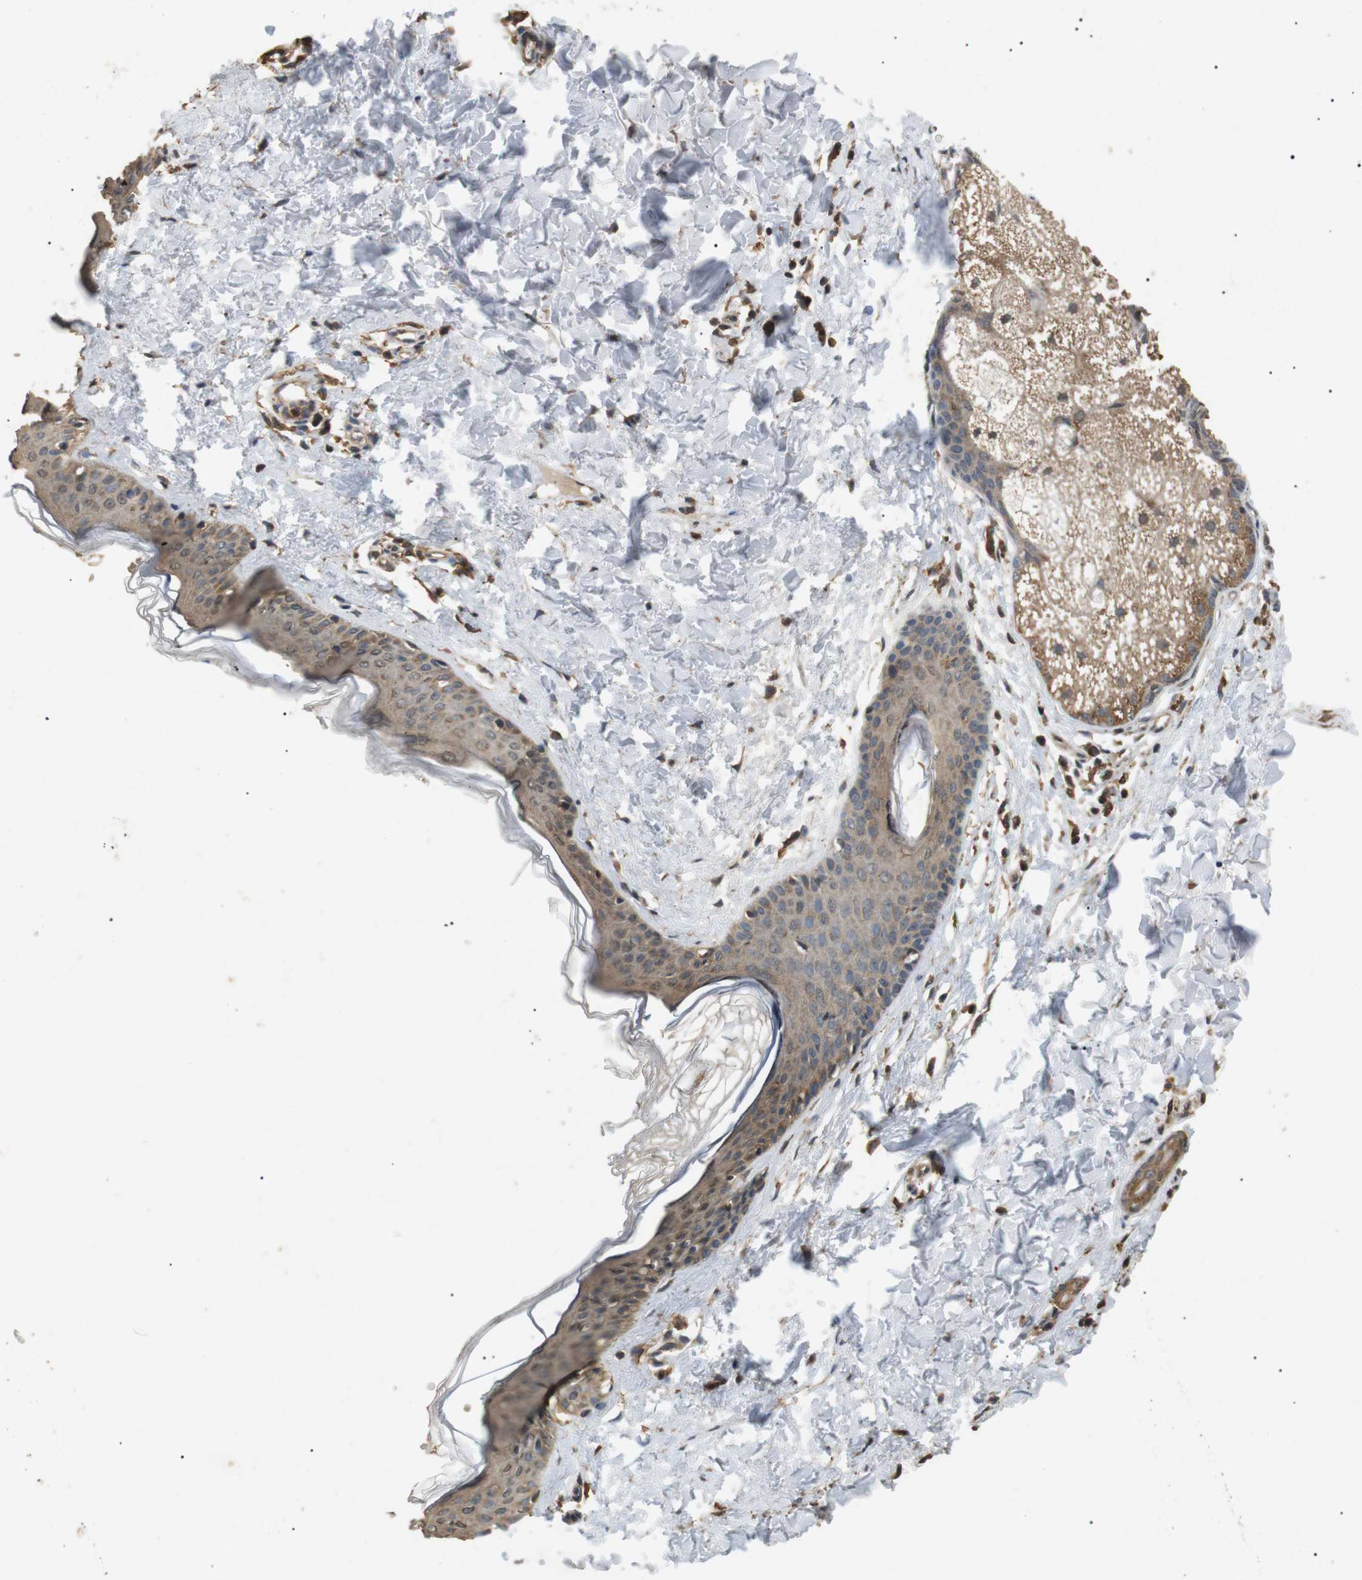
{"staining": {"intensity": "moderate", "quantity": ">75%", "location": "cytoplasmic/membranous"}, "tissue": "skin", "cell_type": "Fibroblasts", "image_type": "normal", "snomed": [{"axis": "morphology", "description": "Normal tissue, NOS"}, {"axis": "topography", "description": "Skin"}], "caption": "A high-resolution image shows immunohistochemistry staining of normal skin, which shows moderate cytoplasmic/membranous expression in approximately >75% of fibroblasts.", "gene": "TBC1D15", "patient": {"sex": "female", "age": 41}}